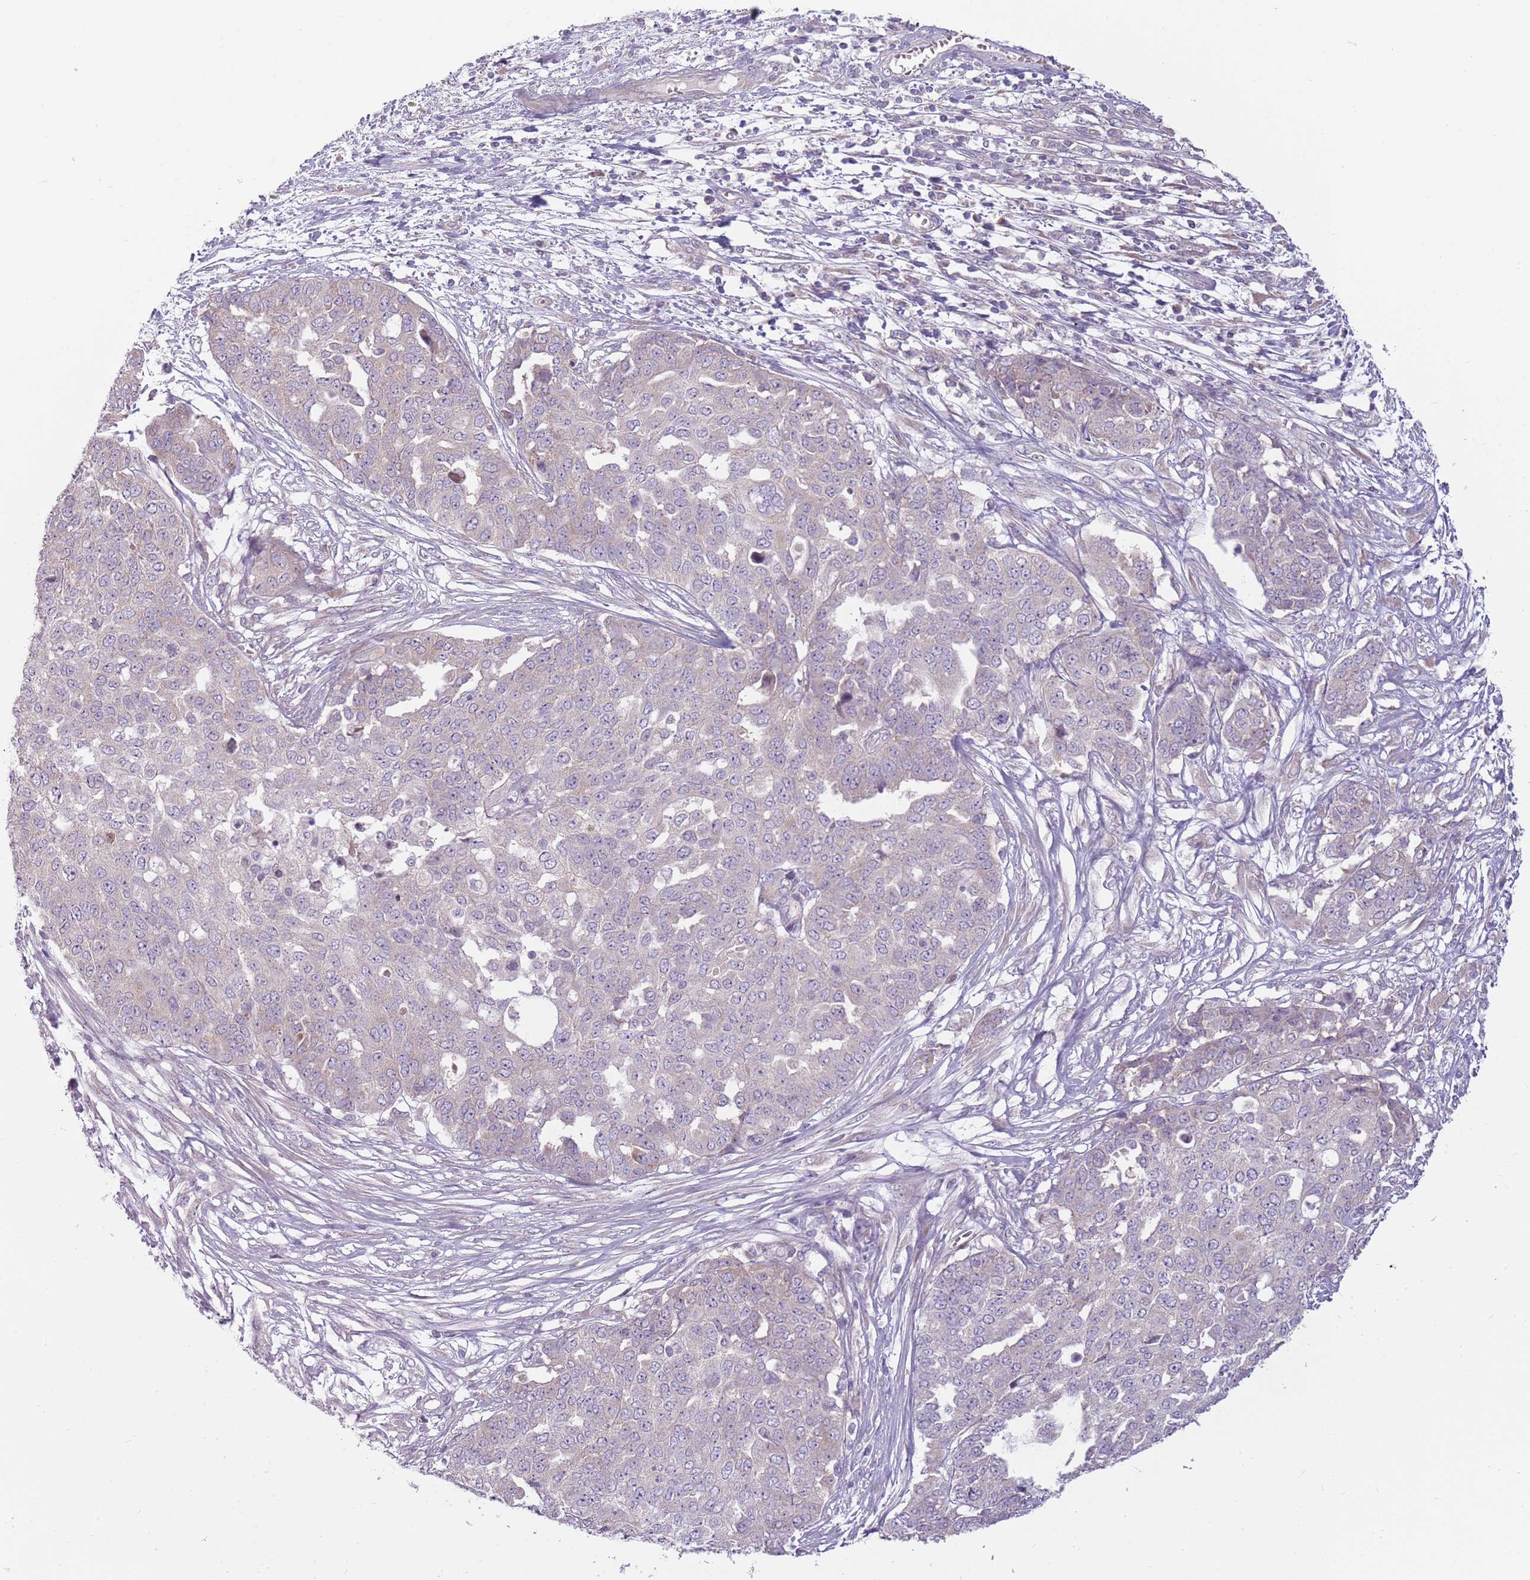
{"staining": {"intensity": "negative", "quantity": "none", "location": "none"}, "tissue": "ovarian cancer", "cell_type": "Tumor cells", "image_type": "cancer", "snomed": [{"axis": "morphology", "description": "Cystadenocarcinoma, serous, NOS"}, {"axis": "topography", "description": "Soft tissue"}, {"axis": "topography", "description": "Ovary"}], "caption": "Ovarian cancer (serous cystadenocarcinoma) stained for a protein using immunohistochemistry (IHC) demonstrates no positivity tumor cells.", "gene": "HSPA14", "patient": {"sex": "female", "age": 57}}